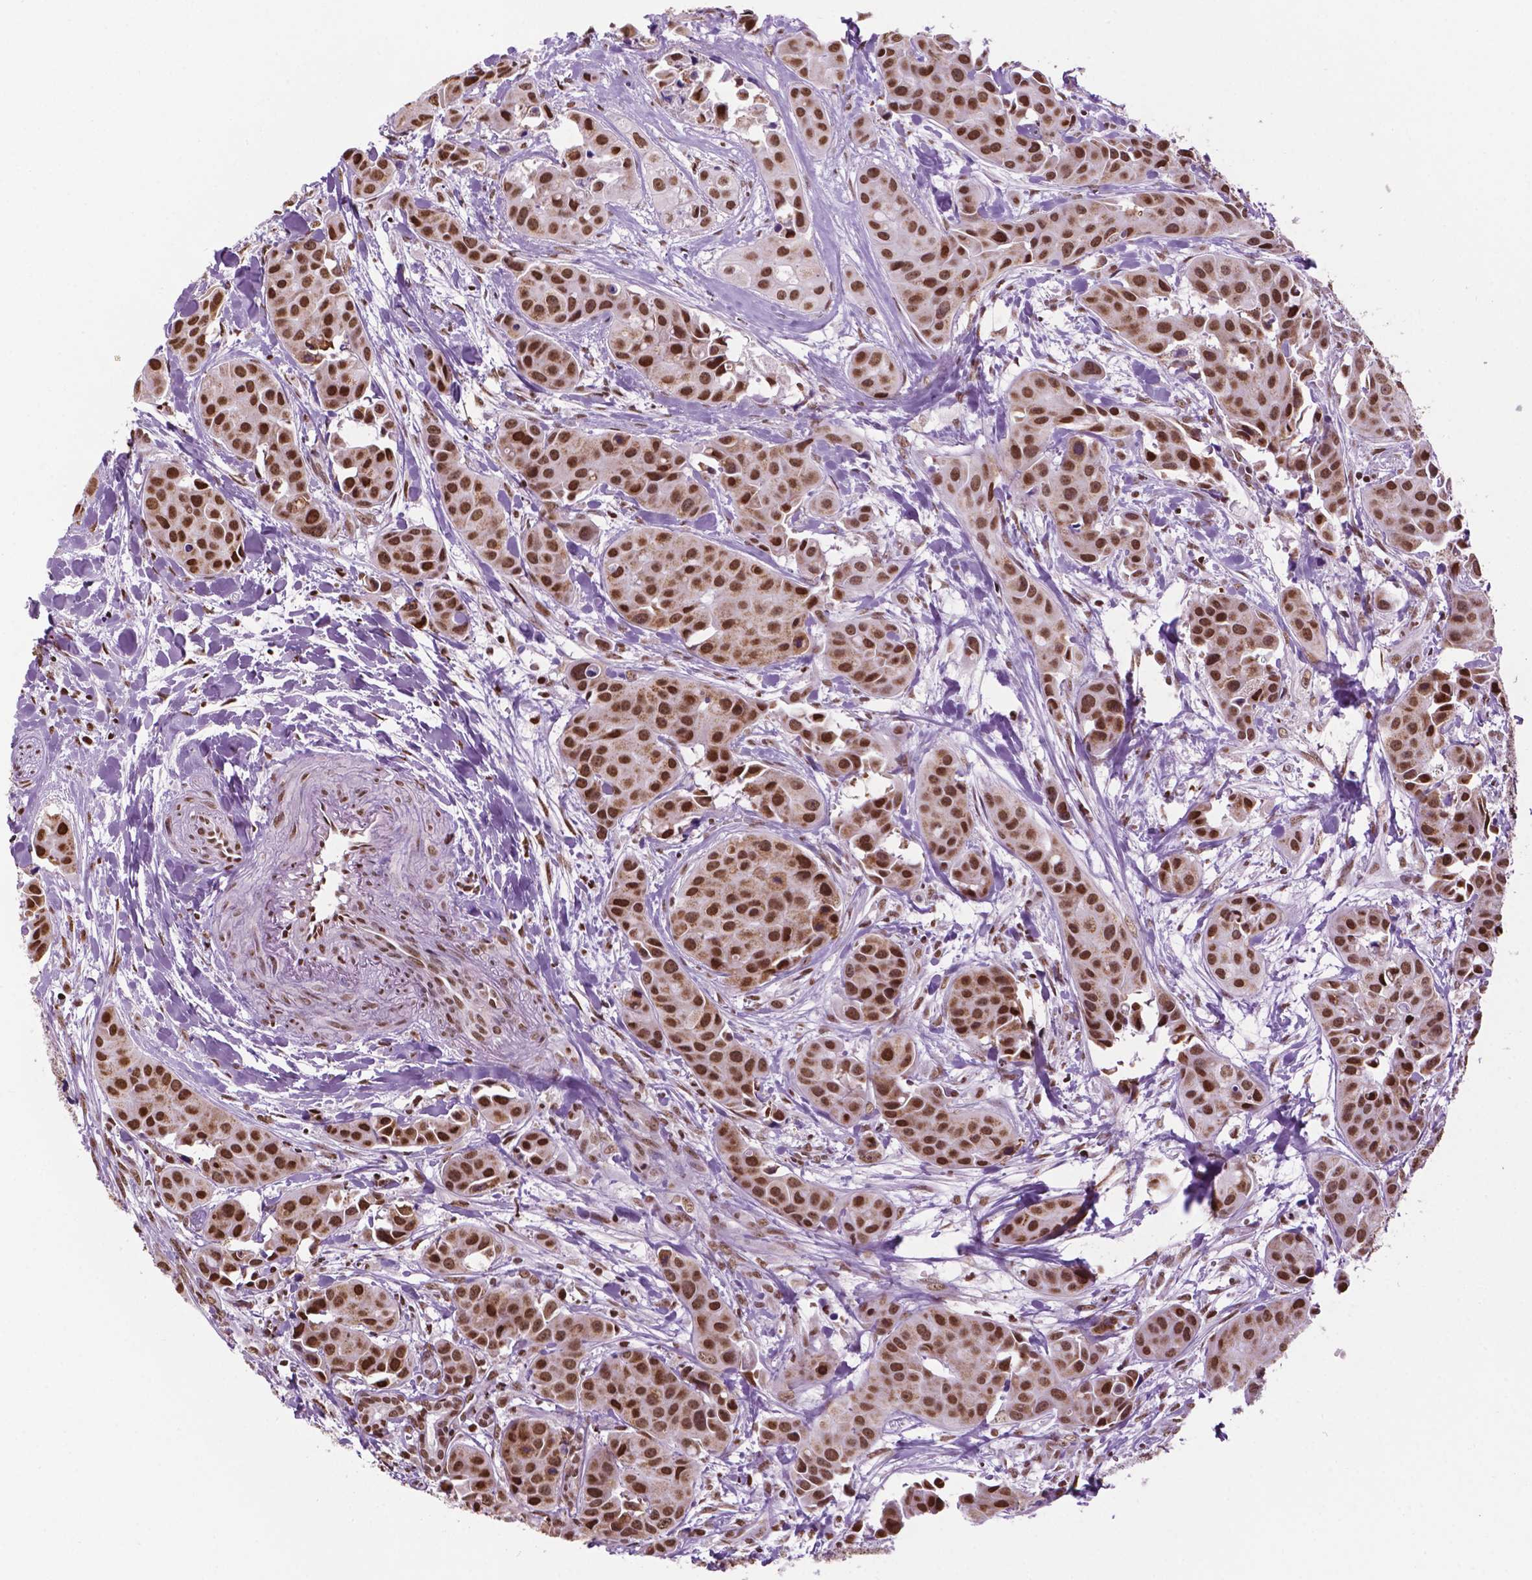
{"staining": {"intensity": "strong", "quantity": ">75%", "location": "nuclear"}, "tissue": "head and neck cancer", "cell_type": "Tumor cells", "image_type": "cancer", "snomed": [{"axis": "morphology", "description": "Adenocarcinoma, NOS"}, {"axis": "topography", "description": "Head-Neck"}], "caption": "DAB immunohistochemical staining of head and neck cancer reveals strong nuclear protein staining in approximately >75% of tumor cells.", "gene": "COL23A1", "patient": {"sex": "male", "age": 76}}